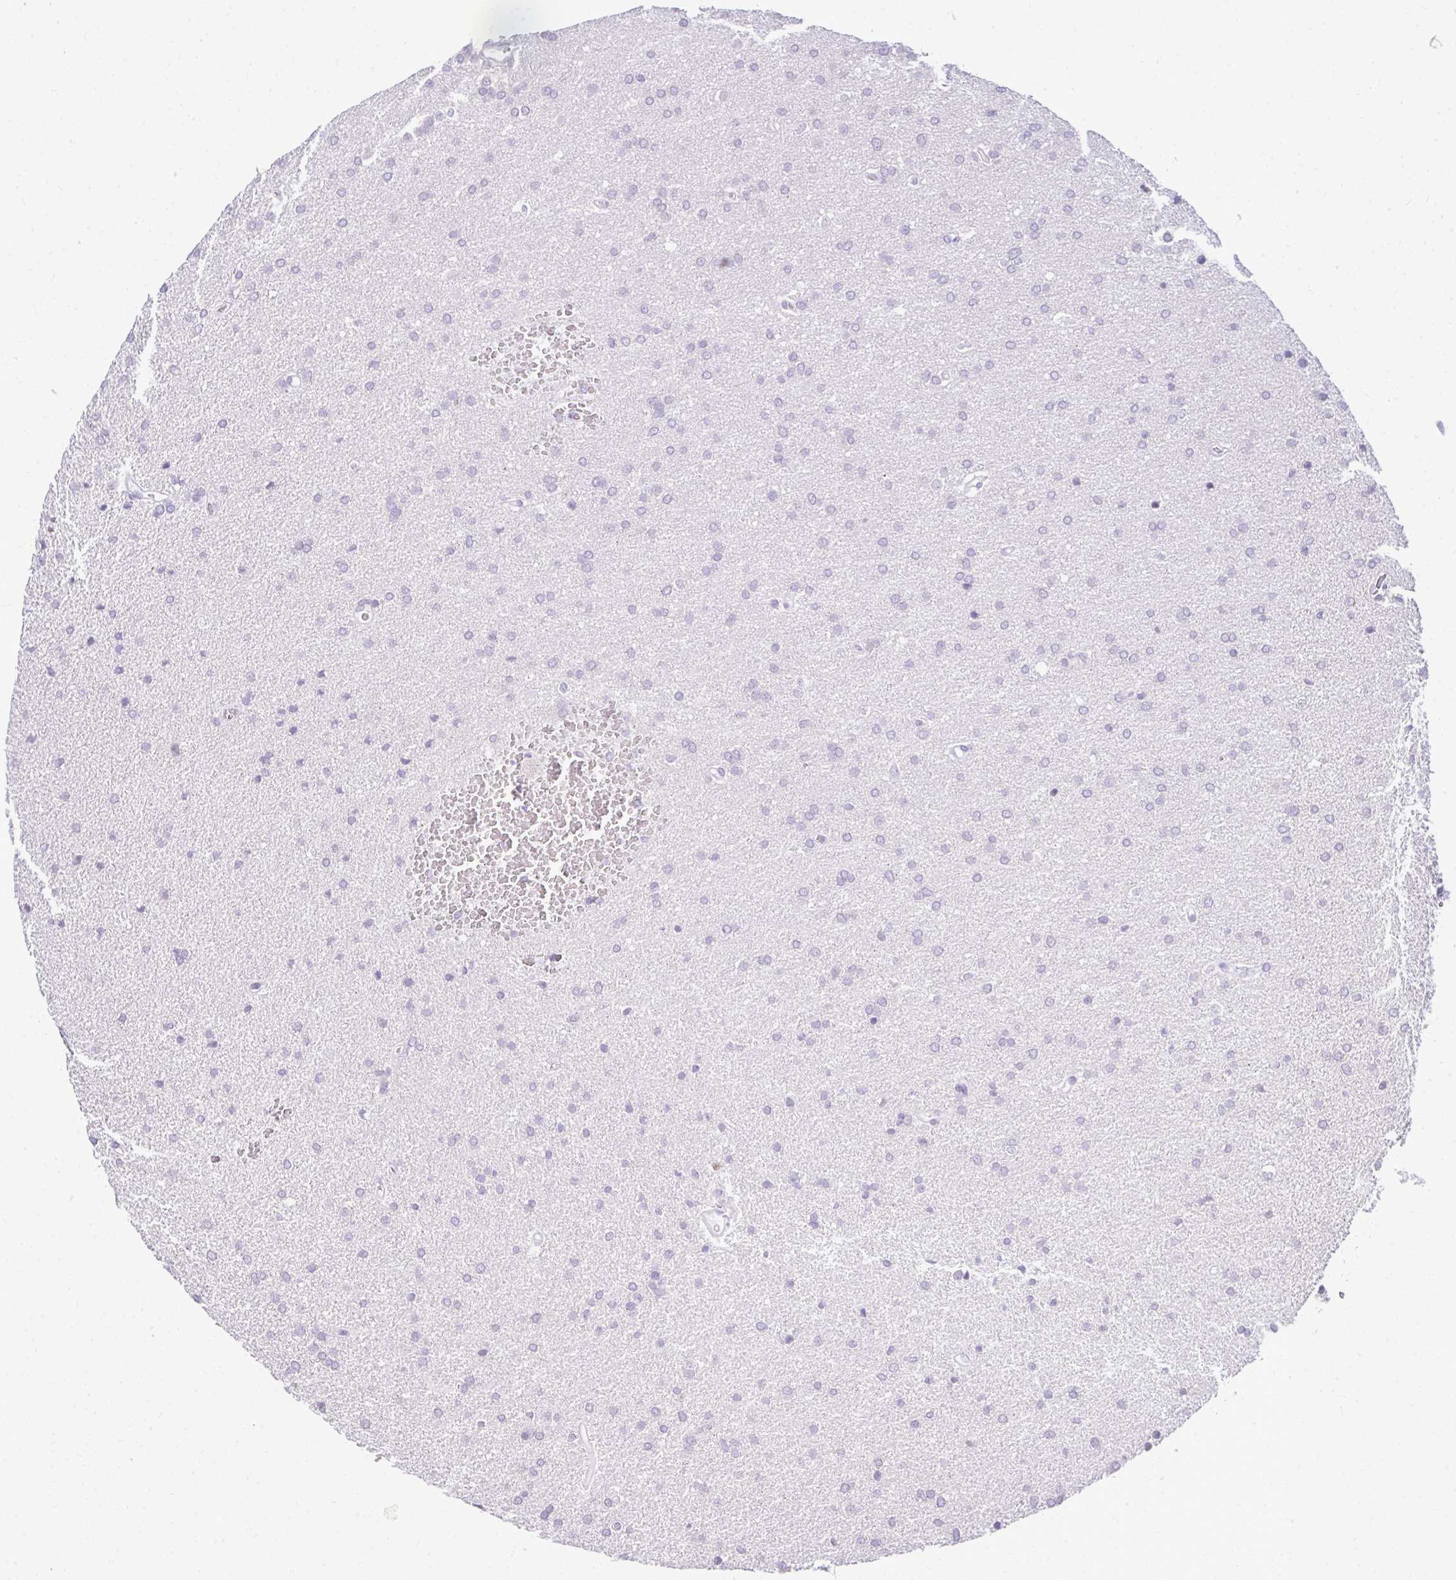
{"staining": {"intensity": "negative", "quantity": "none", "location": "none"}, "tissue": "glioma", "cell_type": "Tumor cells", "image_type": "cancer", "snomed": [{"axis": "morphology", "description": "Glioma, malignant, Low grade"}, {"axis": "topography", "description": "Brain"}], "caption": "DAB (3,3'-diaminobenzidine) immunohistochemical staining of human glioma demonstrates no significant positivity in tumor cells.", "gene": "EID3", "patient": {"sex": "female", "age": 34}}